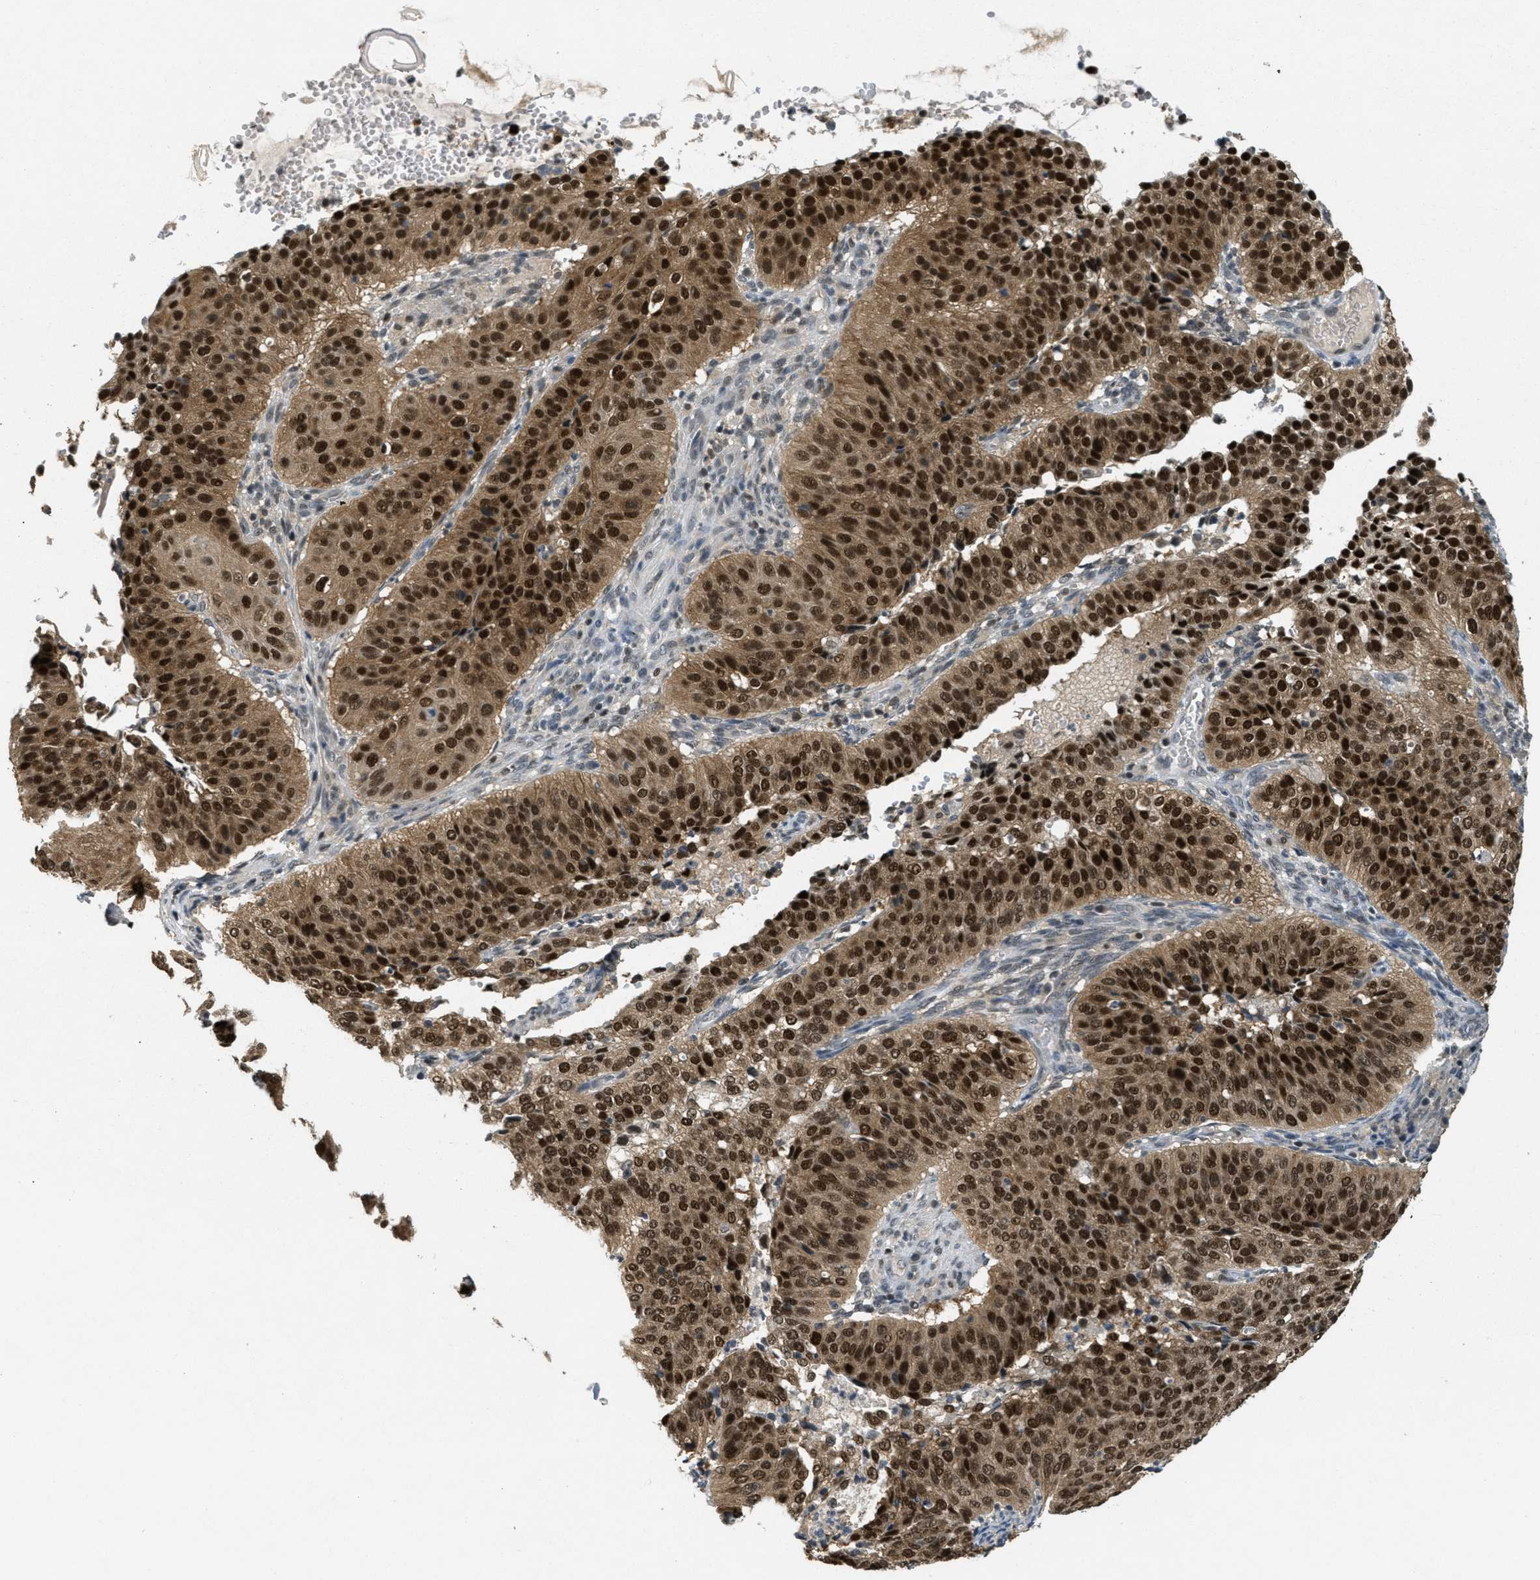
{"staining": {"intensity": "strong", "quantity": ">75%", "location": "cytoplasmic/membranous,nuclear"}, "tissue": "cervical cancer", "cell_type": "Tumor cells", "image_type": "cancer", "snomed": [{"axis": "morphology", "description": "Normal tissue, NOS"}, {"axis": "morphology", "description": "Squamous cell carcinoma, NOS"}, {"axis": "topography", "description": "Cervix"}], "caption": "Immunohistochemical staining of cervical squamous cell carcinoma exhibits high levels of strong cytoplasmic/membranous and nuclear protein positivity in approximately >75% of tumor cells.", "gene": "DNAJB1", "patient": {"sex": "female", "age": 39}}